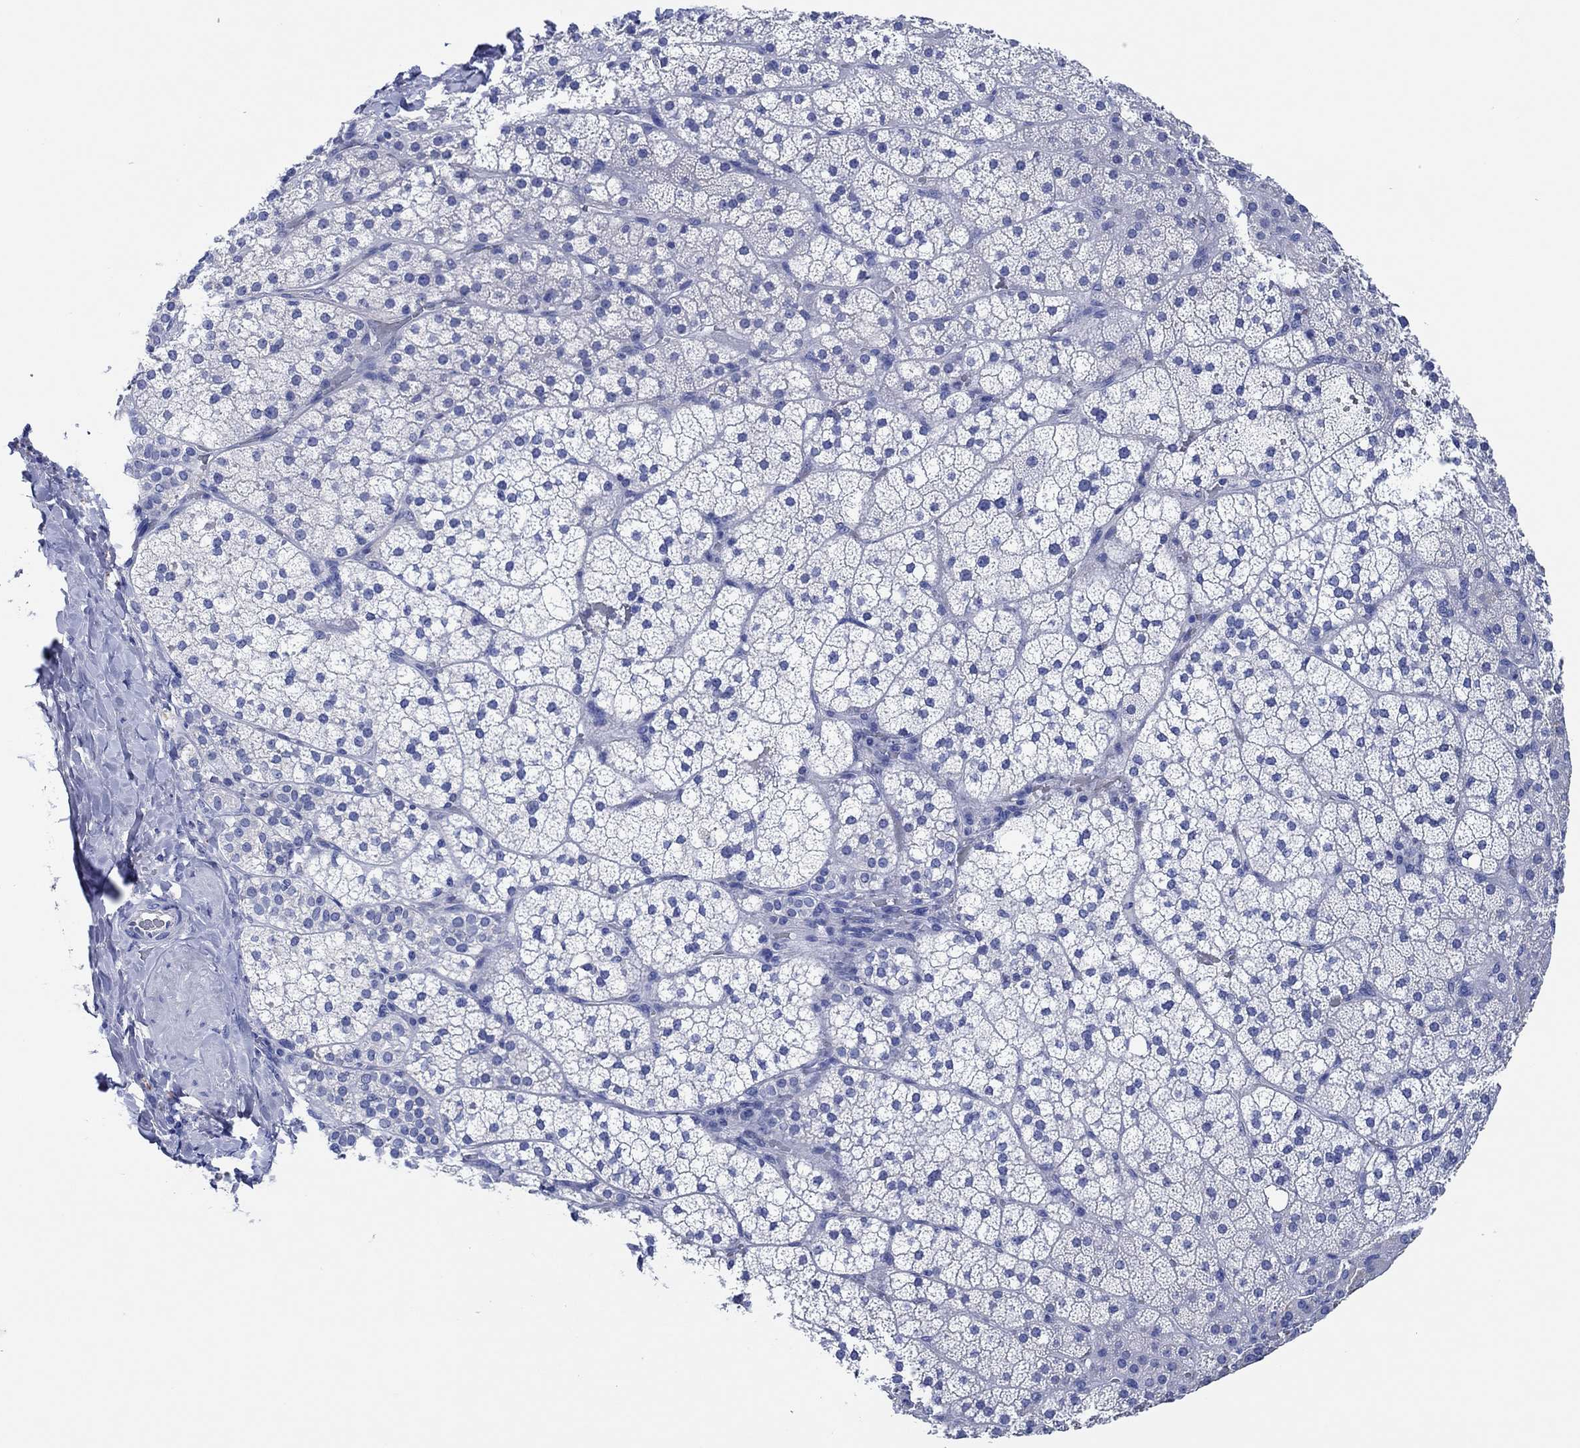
{"staining": {"intensity": "moderate", "quantity": "<25%", "location": "cytoplasmic/membranous"}, "tissue": "adrenal gland", "cell_type": "Glandular cells", "image_type": "normal", "snomed": [{"axis": "morphology", "description": "Normal tissue, NOS"}, {"axis": "topography", "description": "Adrenal gland"}], "caption": "Brown immunohistochemical staining in unremarkable human adrenal gland reveals moderate cytoplasmic/membranous staining in about <25% of glandular cells.", "gene": "CPNE6", "patient": {"sex": "male", "age": 53}}